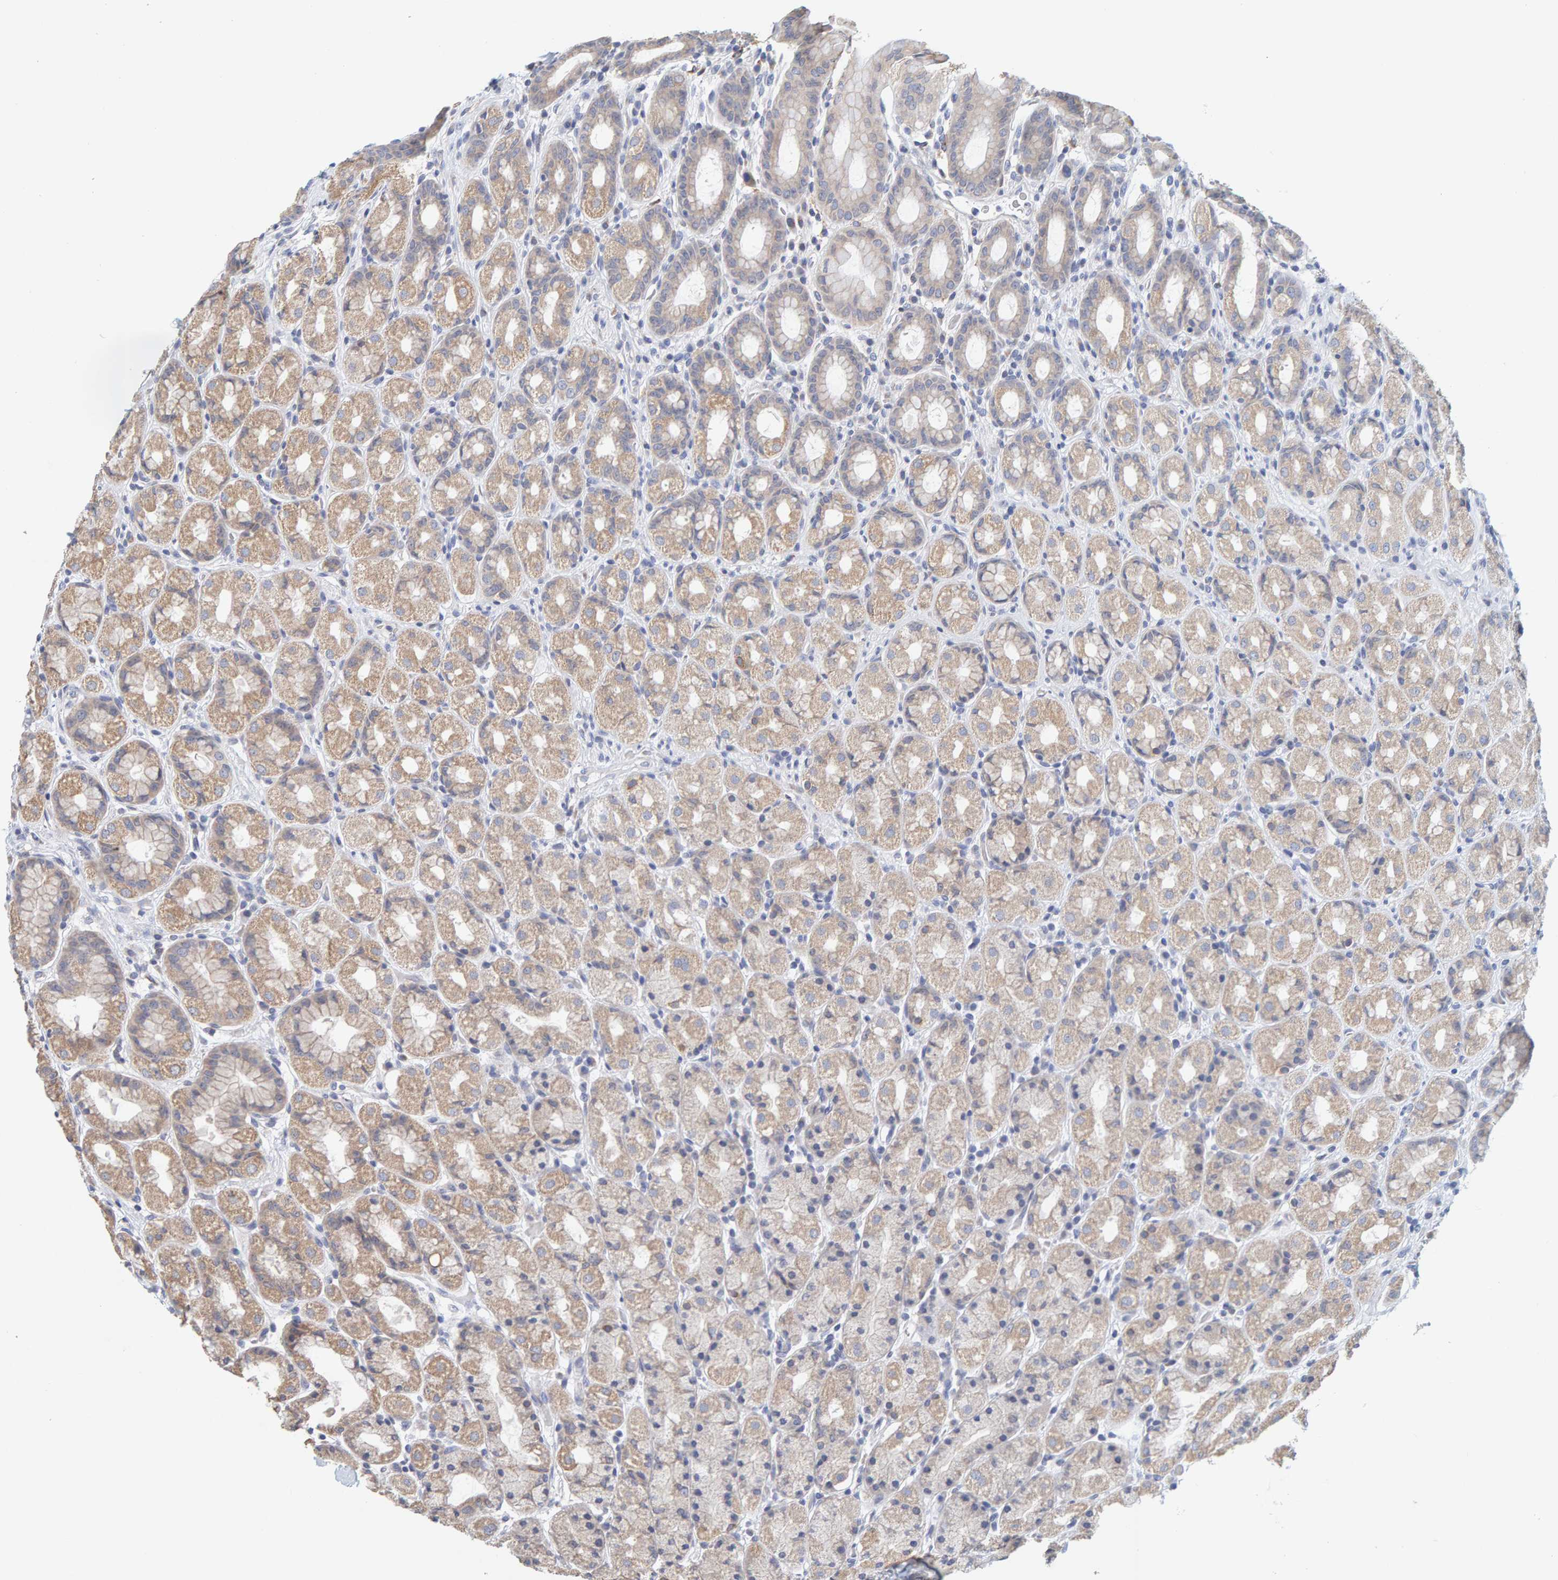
{"staining": {"intensity": "weak", "quantity": "25%-75%", "location": "cytoplasmic/membranous"}, "tissue": "stomach", "cell_type": "Glandular cells", "image_type": "normal", "snomed": [{"axis": "morphology", "description": "Normal tissue, NOS"}, {"axis": "topography", "description": "Stomach, upper"}], "caption": "Stomach stained with DAB (3,3'-diaminobenzidine) IHC demonstrates low levels of weak cytoplasmic/membranous staining in about 25%-75% of glandular cells.", "gene": "SGPL1", "patient": {"sex": "male", "age": 68}}